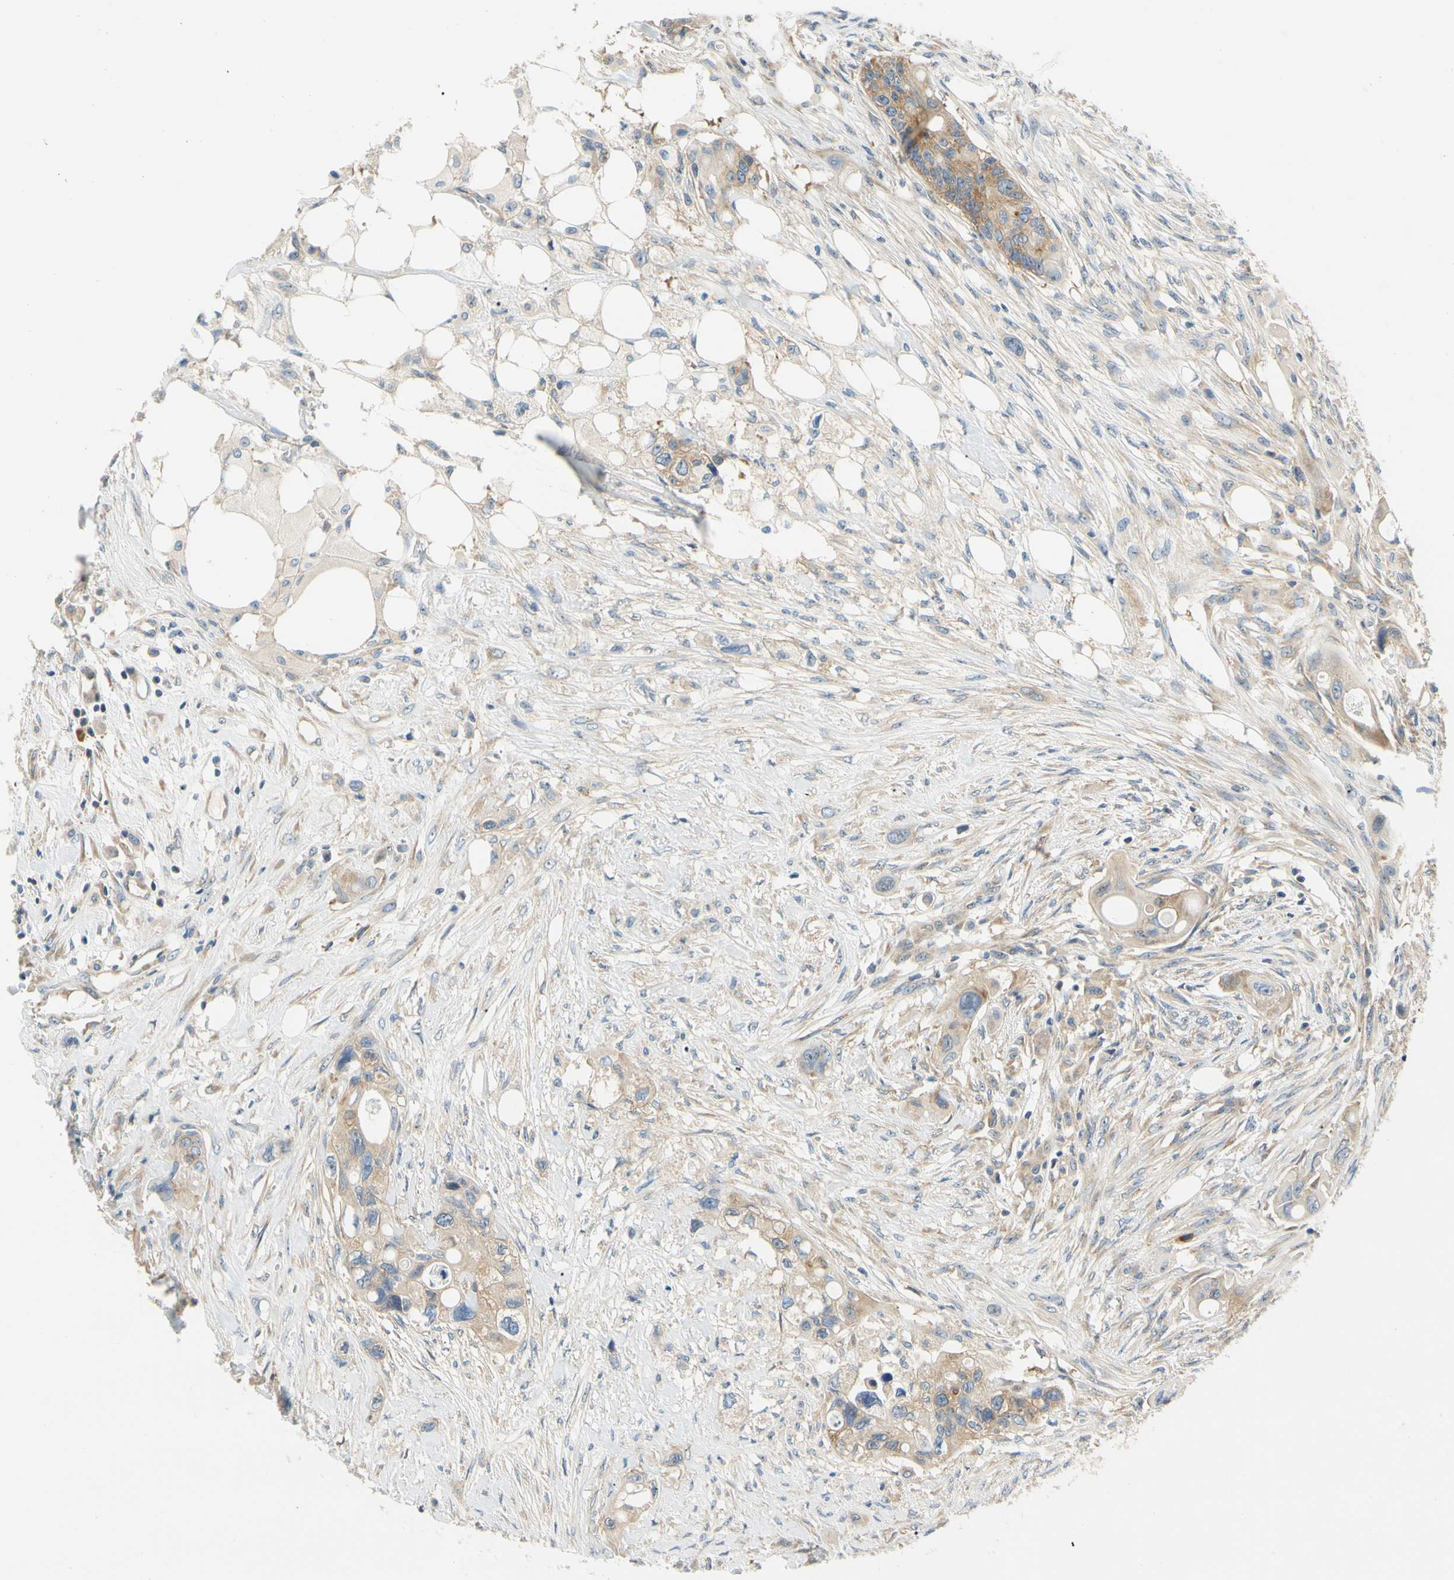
{"staining": {"intensity": "weak", "quantity": ">75%", "location": "cytoplasmic/membranous"}, "tissue": "colorectal cancer", "cell_type": "Tumor cells", "image_type": "cancer", "snomed": [{"axis": "morphology", "description": "Adenocarcinoma, NOS"}, {"axis": "topography", "description": "Colon"}], "caption": "Protein staining by immunohistochemistry displays weak cytoplasmic/membranous staining in about >75% of tumor cells in colorectal cancer (adenocarcinoma).", "gene": "LRRC47", "patient": {"sex": "female", "age": 57}}